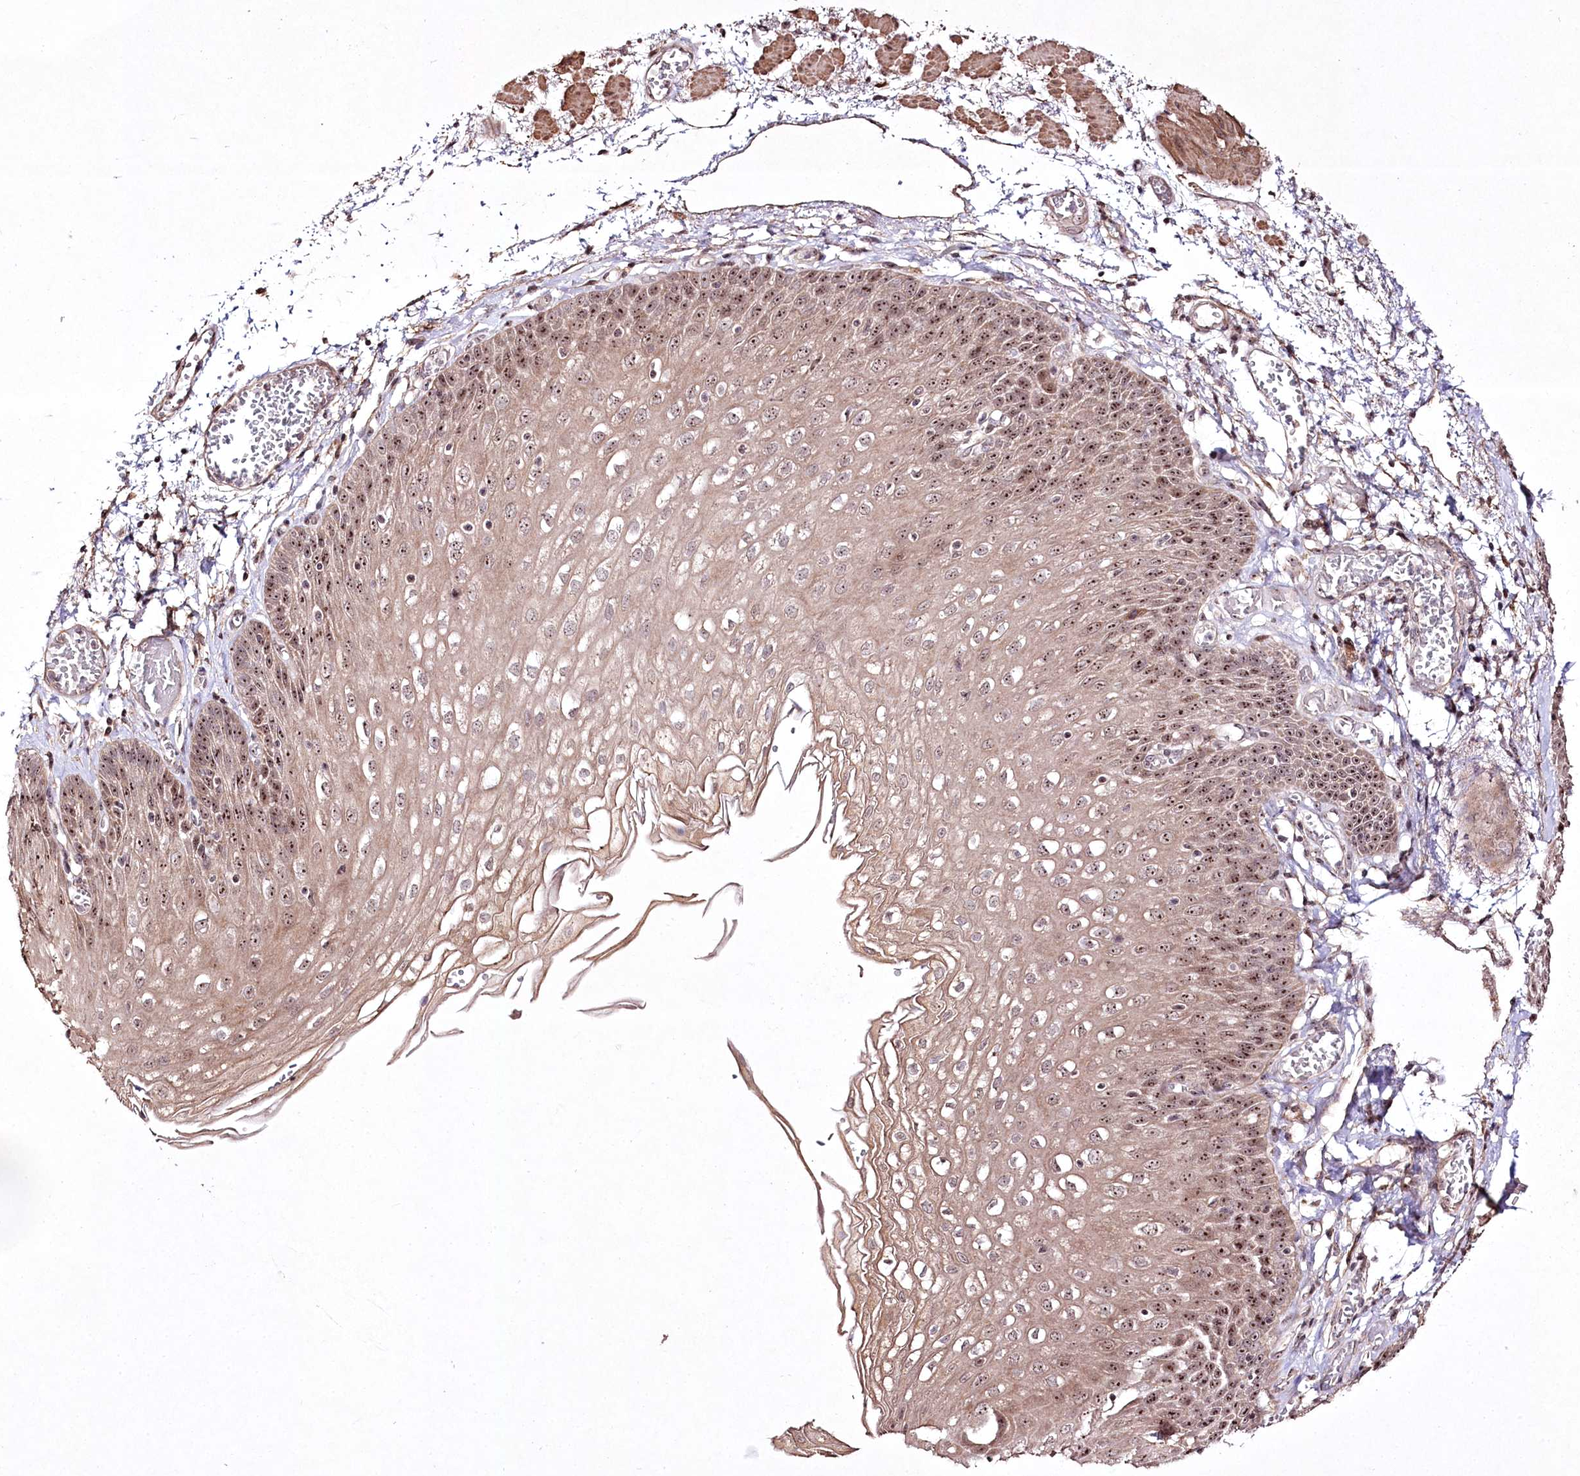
{"staining": {"intensity": "moderate", "quantity": ">75%", "location": "nuclear"}, "tissue": "esophagus", "cell_type": "Squamous epithelial cells", "image_type": "normal", "snomed": [{"axis": "morphology", "description": "Normal tissue, NOS"}, {"axis": "topography", "description": "Esophagus"}], "caption": "Moderate nuclear protein expression is identified in about >75% of squamous epithelial cells in esophagus. The protein is shown in brown color, while the nuclei are stained blue.", "gene": "CCDC59", "patient": {"sex": "male", "age": 81}}